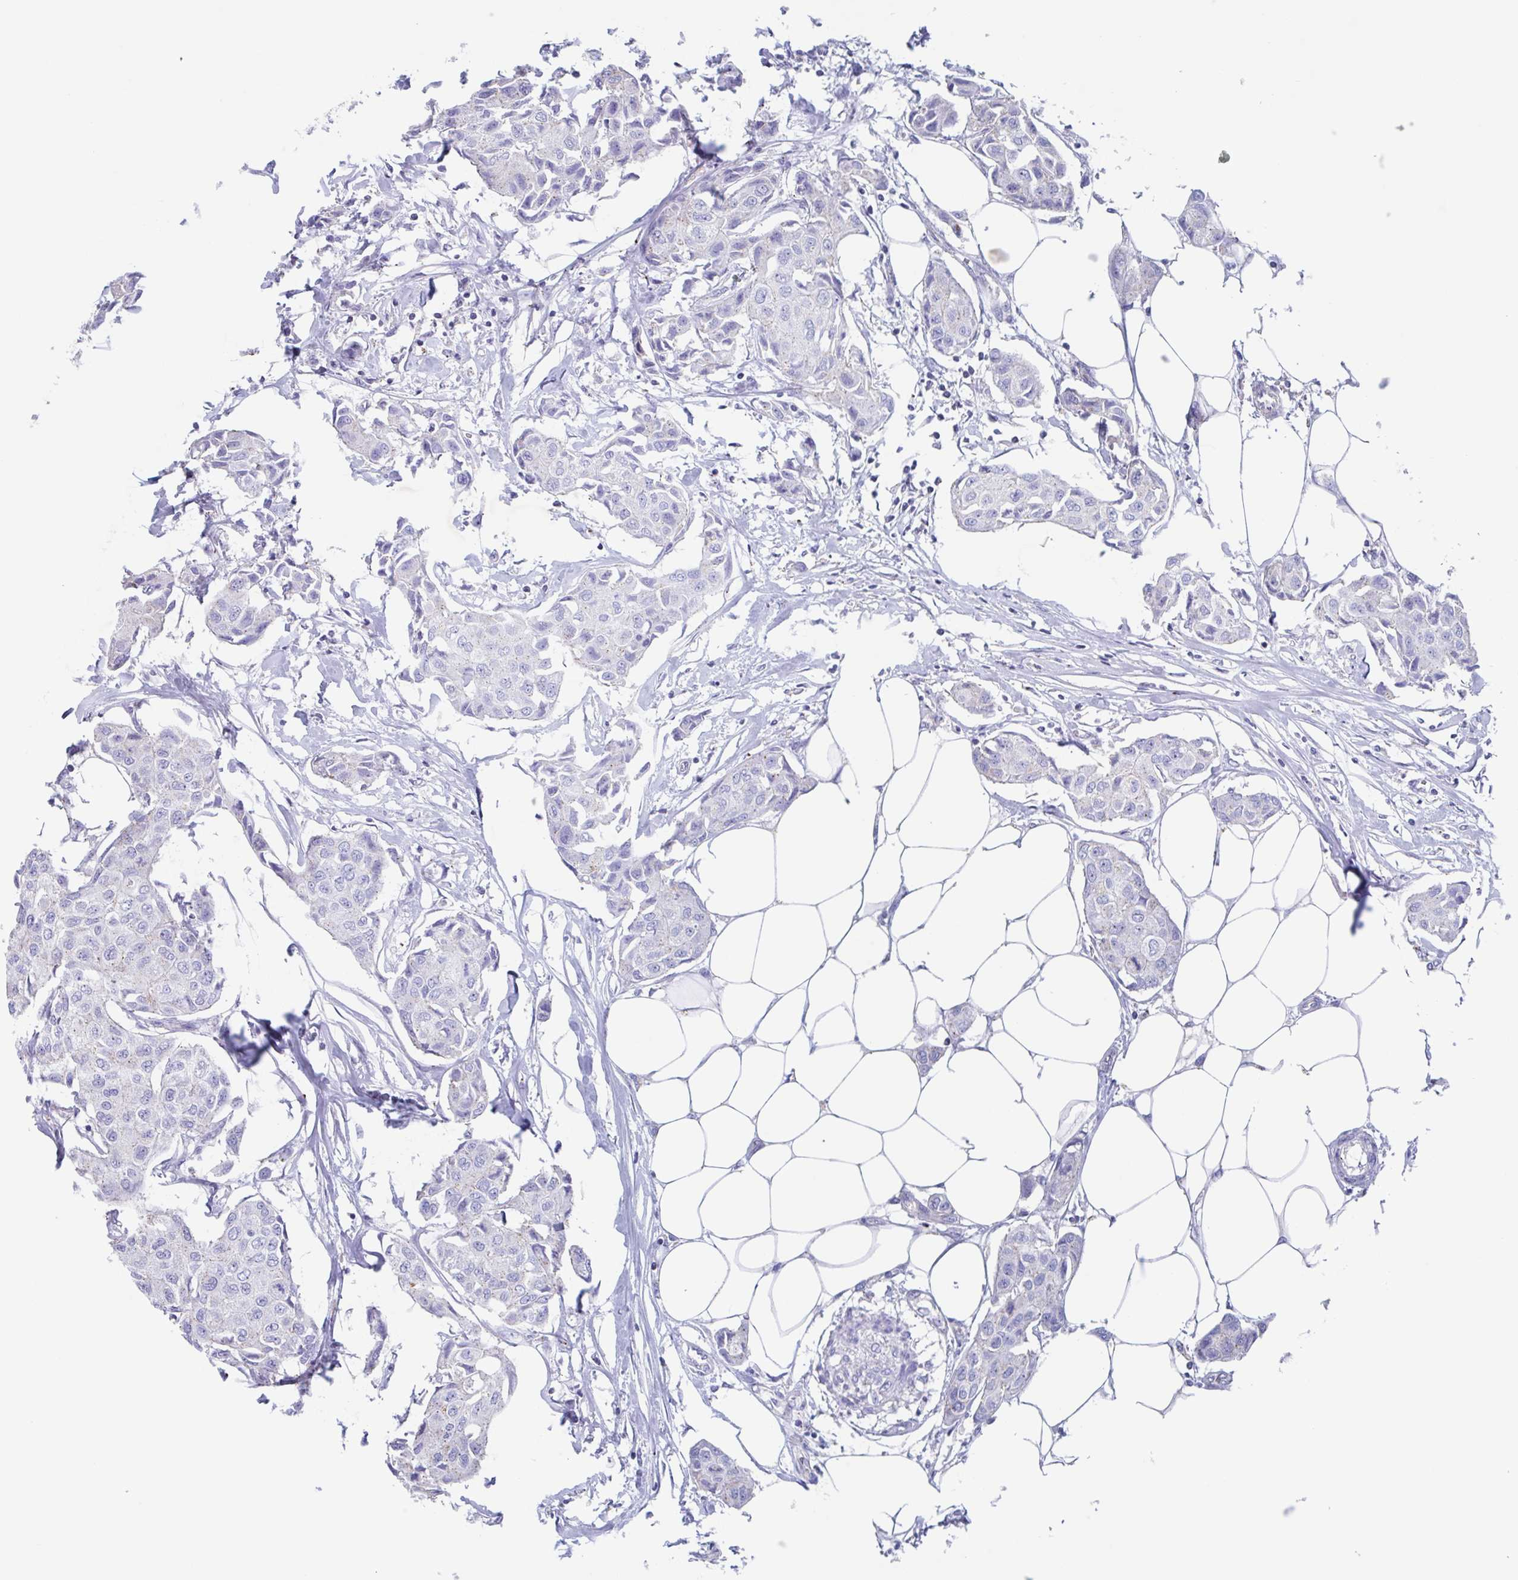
{"staining": {"intensity": "weak", "quantity": "<25%", "location": "cytoplasmic/membranous"}, "tissue": "breast cancer", "cell_type": "Tumor cells", "image_type": "cancer", "snomed": [{"axis": "morphology", "description": "Duct carcinoma"}, {"axis": "topography", "description": "Breast"}, {"axis": "topography", "description": "Lymph node"}], "caption": "Human breast invasive ductal carcinoma stained for a protein using IHC shows no expression in tumor cells.", "gene": "CHMP5", "patient": {"sex": "female", "age": 80}}